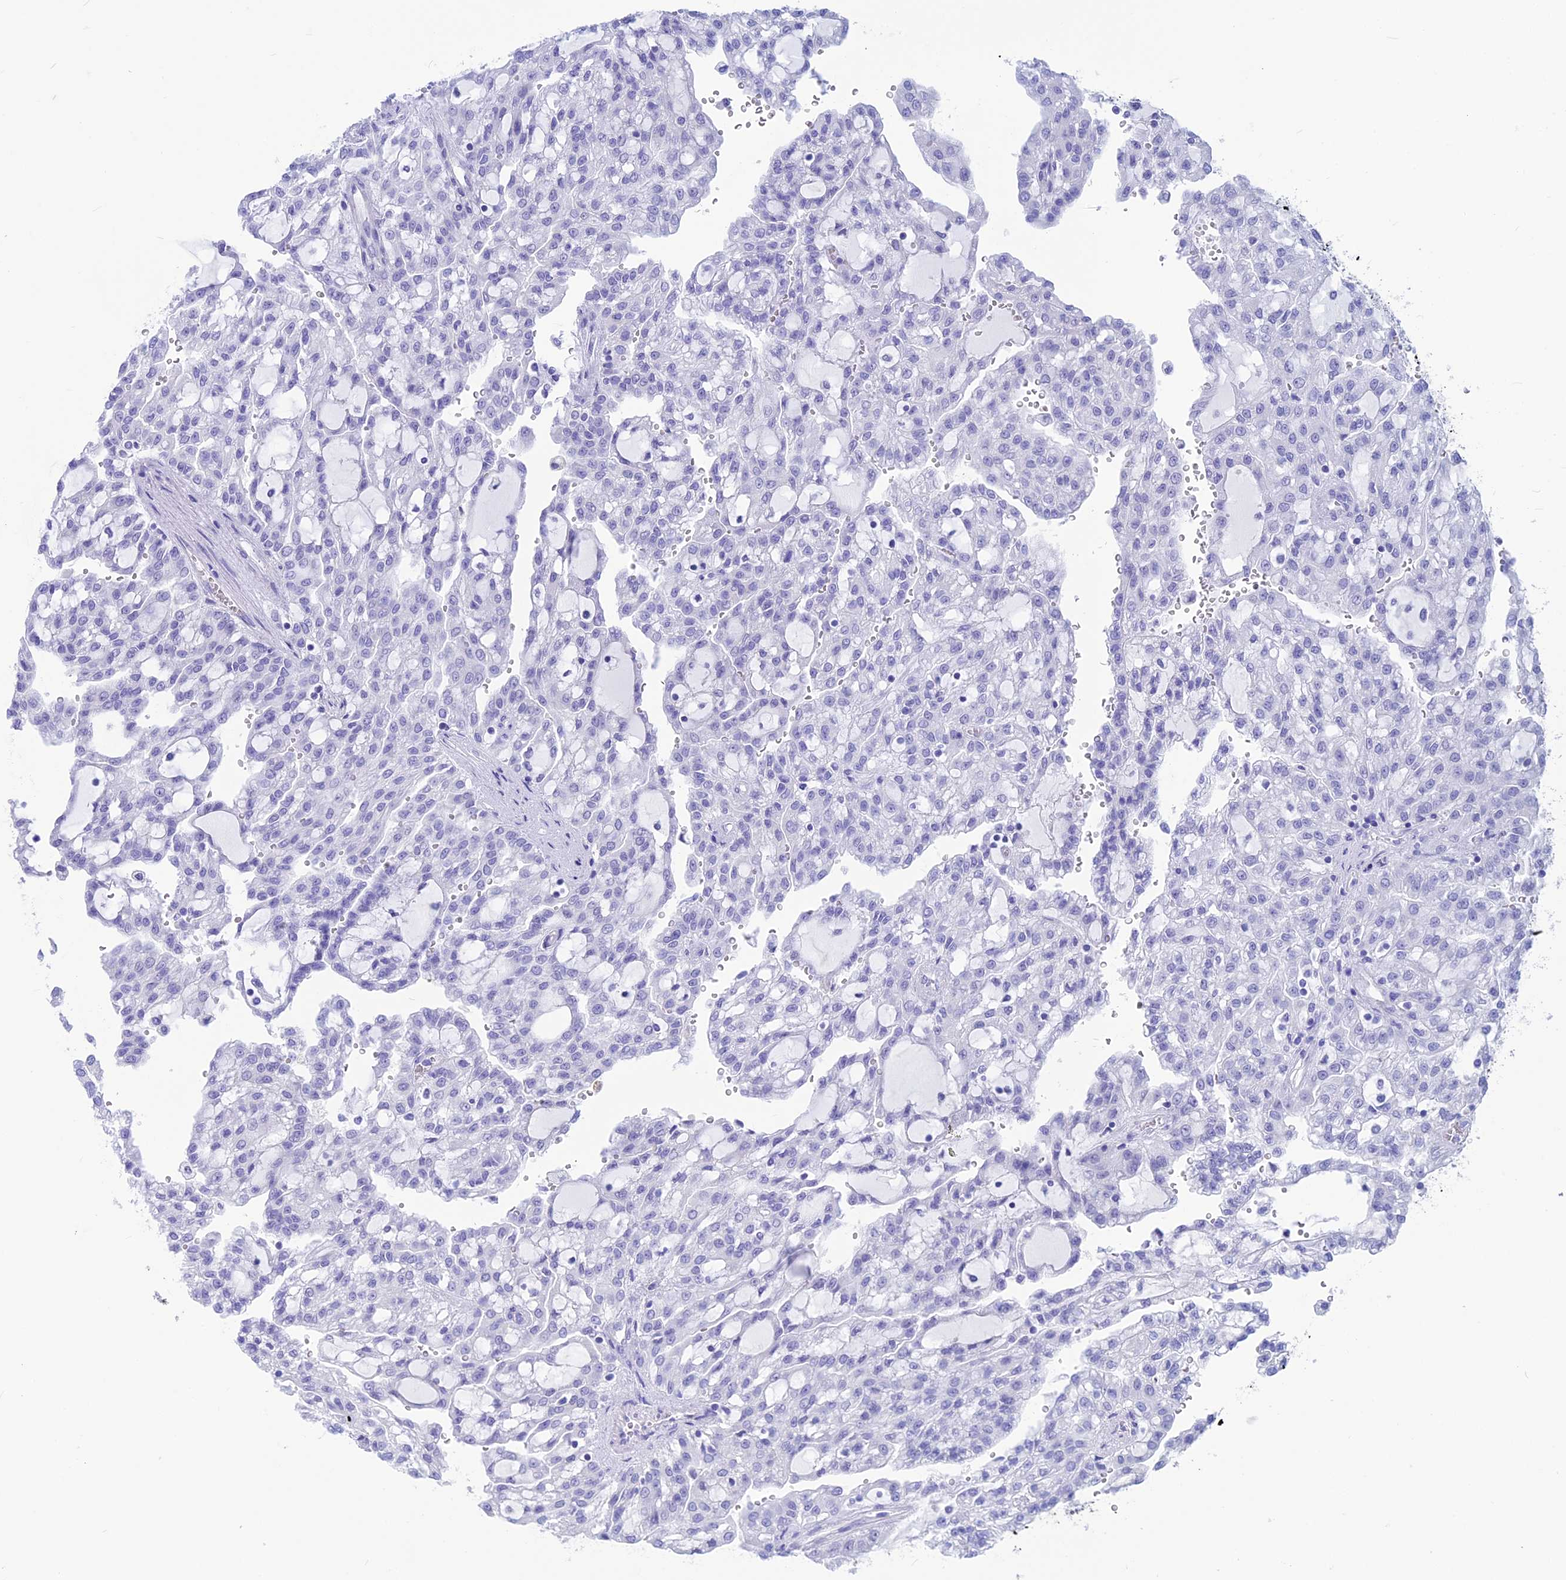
{"staining": {"intensity": "negative", "quantity": "none", "location": "none"}, "tissue": "renal cancer", "cell_type": "Tumor cells", "image_type": "cancer", "snomed": [{"axis": "morphology", "description": "Adenocarcinoma, NOS"}, {"axis": "topography", "description": "Kidney"}], "caption": "There is no significant staining in tumor cells of renal cancer (adenocarcinoma).", "gene": "GNGT2", "patient": {"sex": "male", "age": 63}}